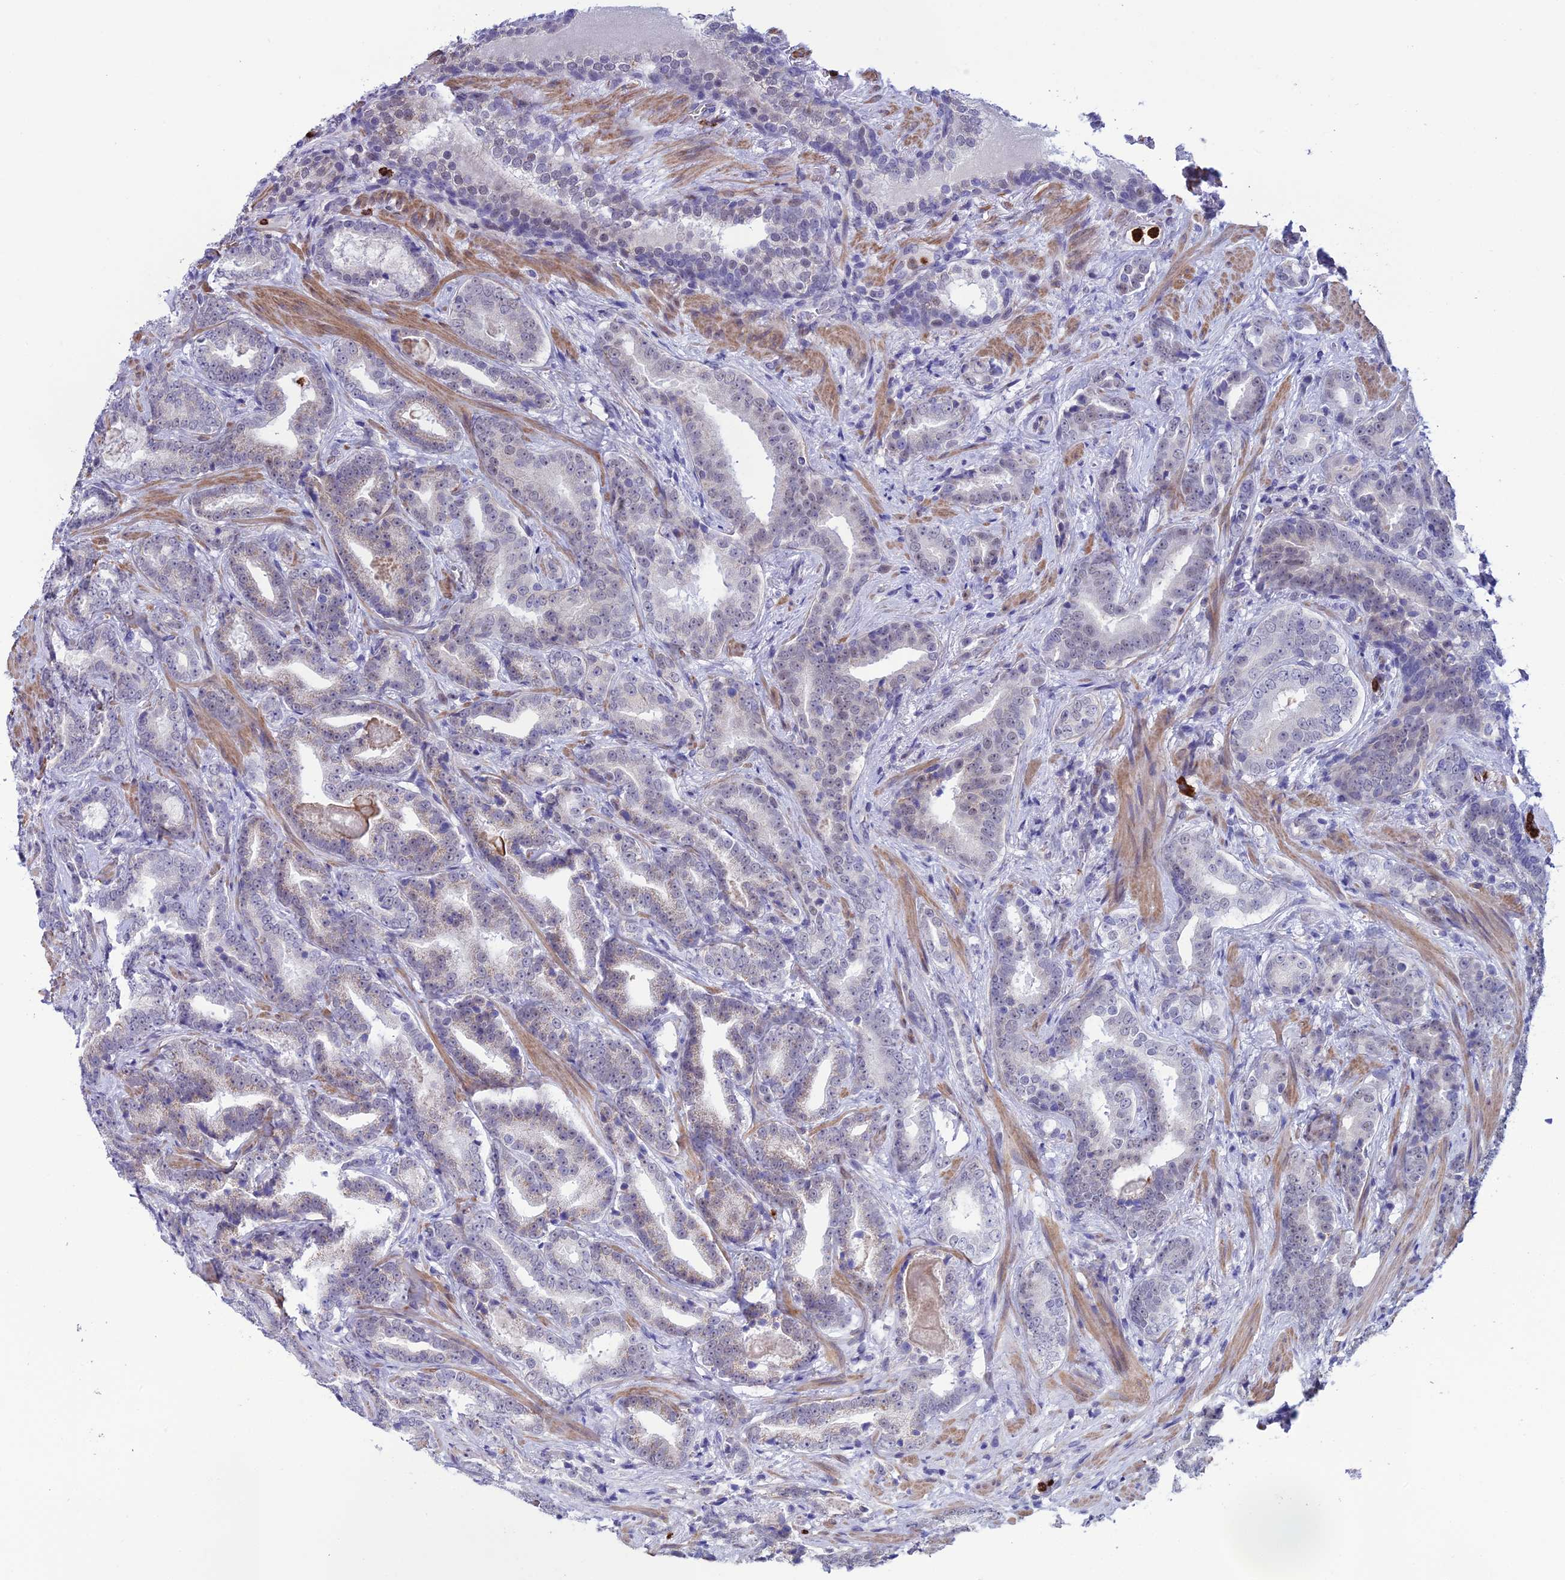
{"staining": {"intensity": "negative", "quantity": "none", "location": "none"}, "tissue": "prostate cancer", "cell_type": "Tumor cells", "image_type": "cancer", "snomed": [{"axis": "morphology", "description": "Adenocarcinoma, Low grade"}, {"axis": "topography", "description": "Prostate"}], "caption": "Immunohistochemistry micrograph of low-grade adenocarcinoma (prostate) stained for a protein (brown), which reveals no expression in tumor cells.", "gene": "COL6A6", "patient": {"sex": "male", "age": 58}}